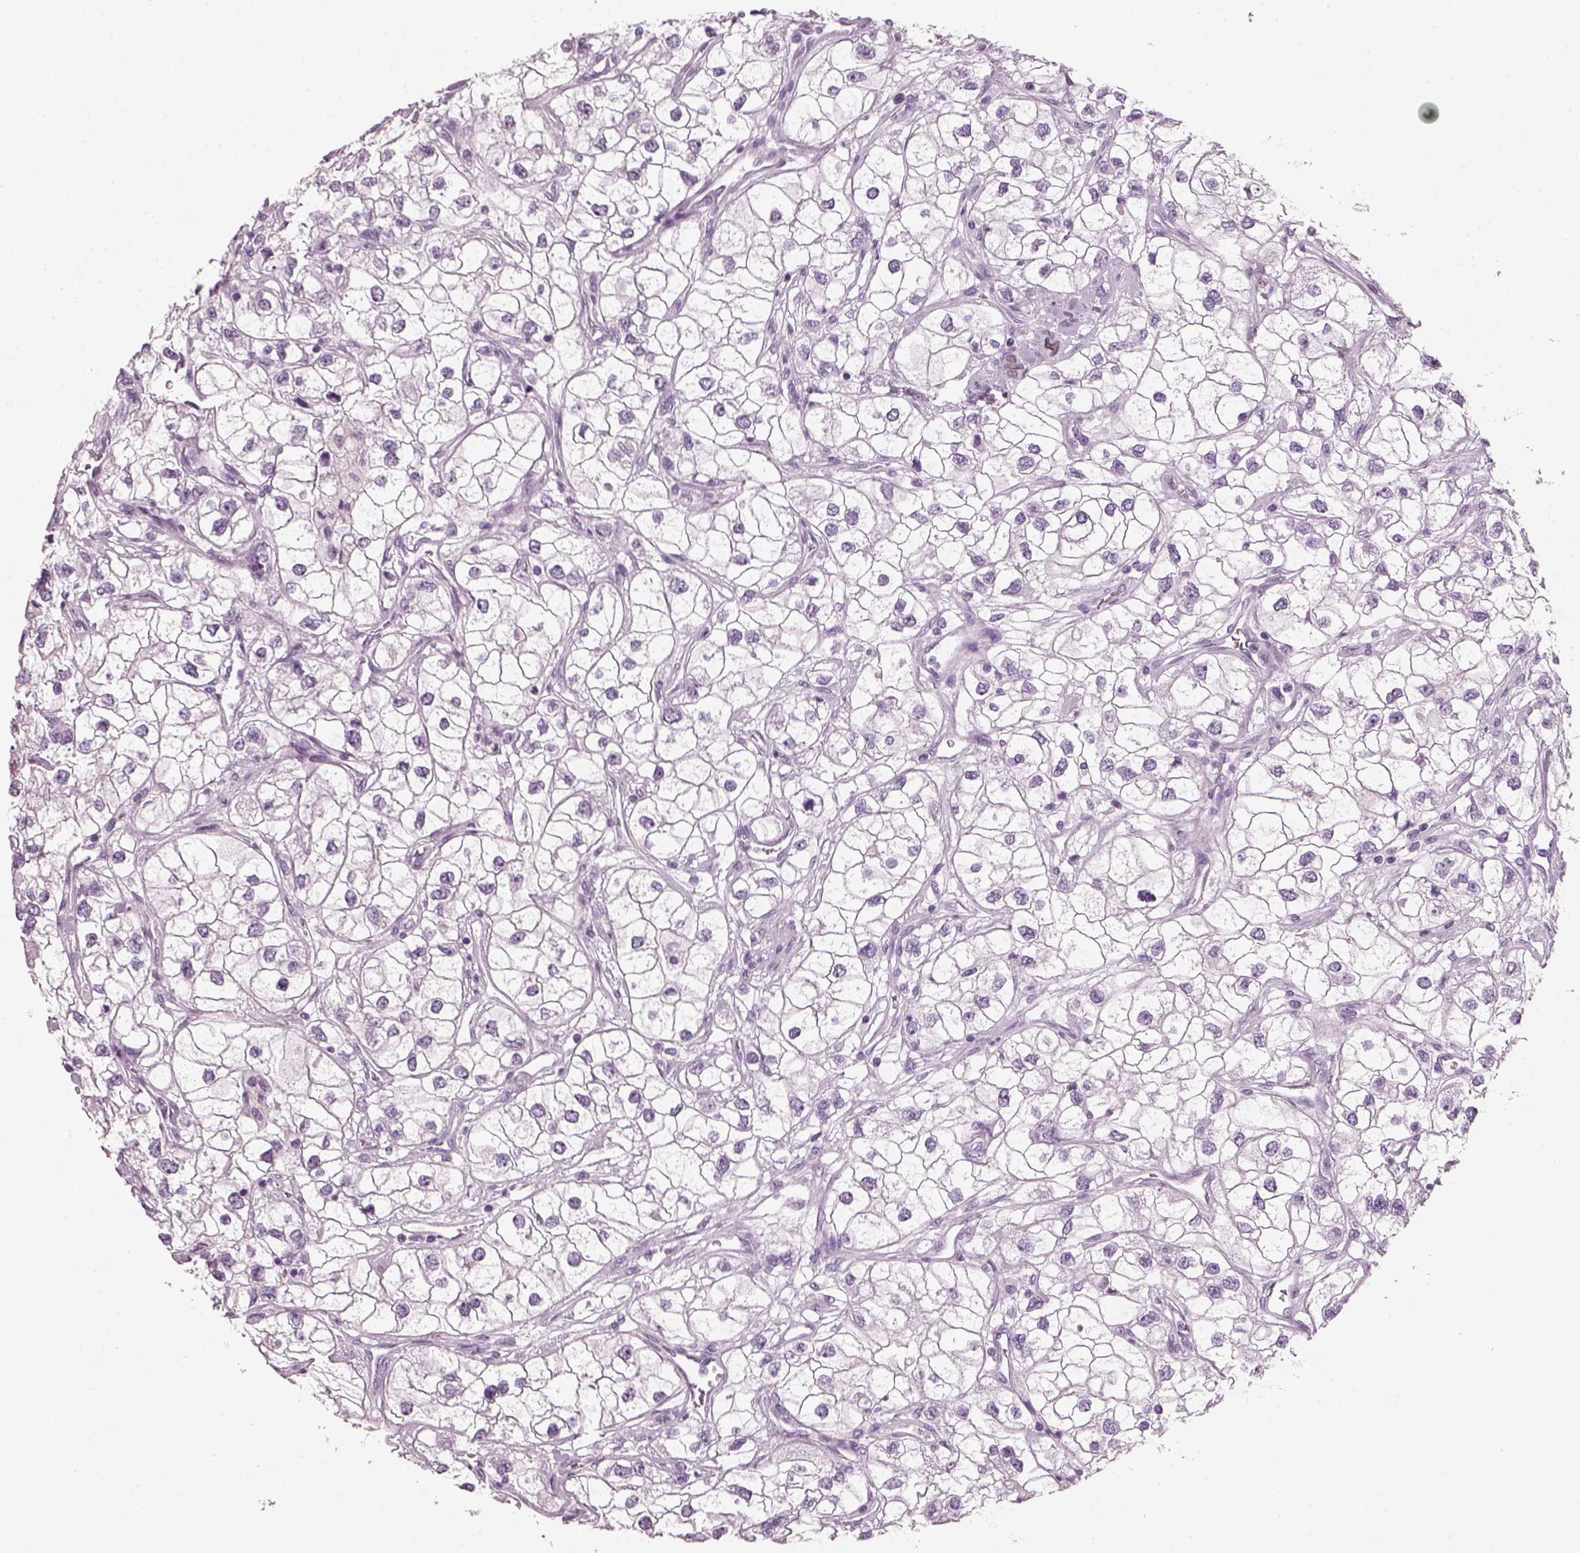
{"staining": {"intensity": "negative", "quantity": "none", "location": "none"}, "tissue": "renal cancer", "cell_type": "Tumor cells", "image_type": "cancer", "snomed": [{"axis": "morphology", "description": "Adenocarcinoma, NOS"}, {"axis": "topography", "description": "Kidney"}], "caption": "Immunohistochemistry of renal cancer reveals no positivity in tumor cells.", "gene": "CRYAA", "patient": {"sex": "male", "age": 59}}